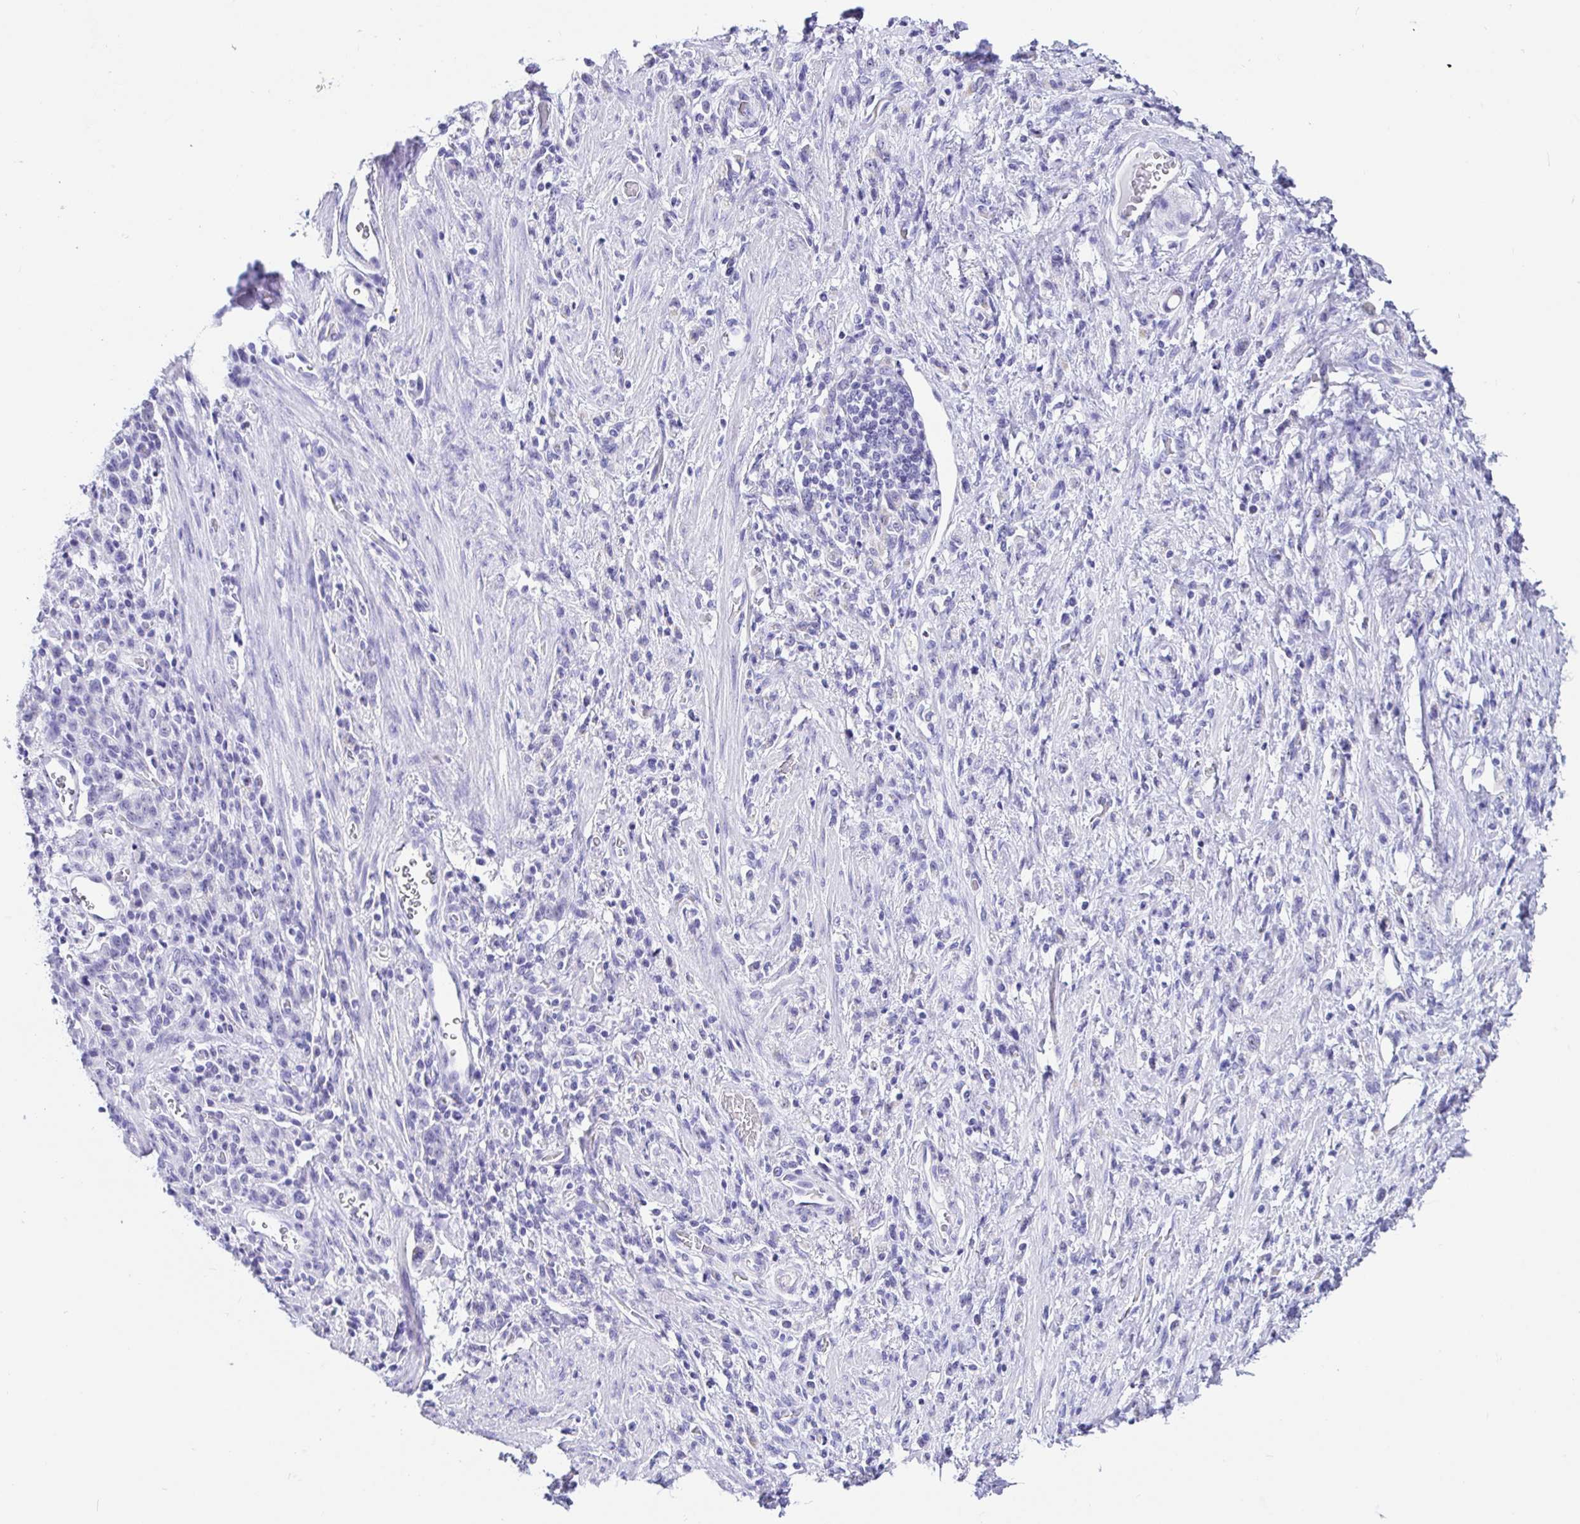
{"staining": {"intensity": "negative", "quantity": "none", "location": "none"}, "tissue": "stomach cancer", "cell_type": "Tumor cells", "image_type": "cancer", "snomed": [{"axis": "morphology", "description": "Adenocarcinoma, NOS"}, {"axis": "topography", "description": "Stomach"}], "caption": "A high-resolution image shows immunohistochemistry staining of stomach adenocarcinoma, which demonstrates no significant positivity in tumor cells.", "gene": "PRAMEF19", "patient": {"sex": "male", "age": 77}}